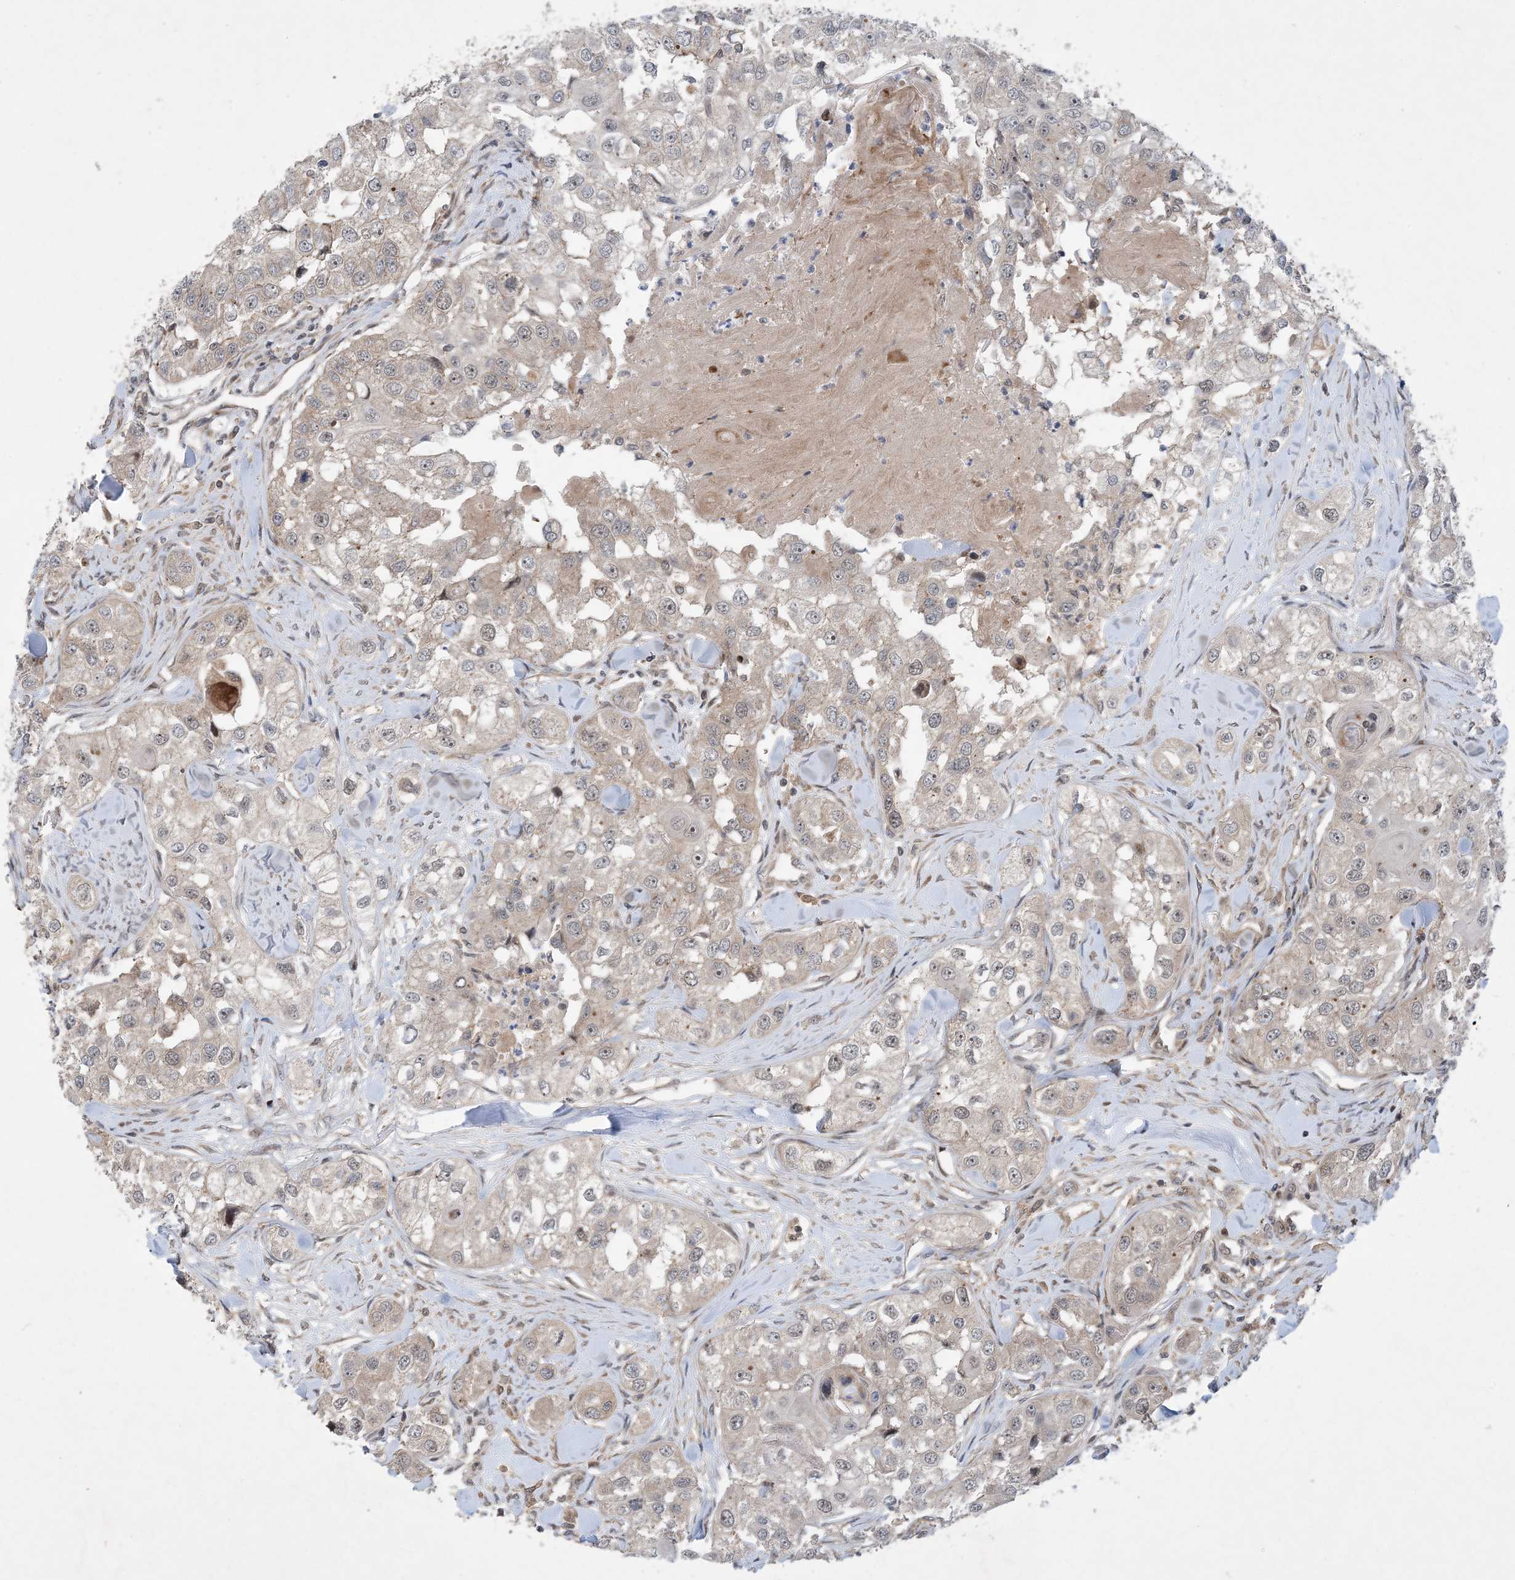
{"staining": {"intensity": "weak", "quantity": "25%-75%", "location": "cytoplasmic/membranous,nuclear"}, "tissue": "head and neck cancer", "cell_type": "Tumor cells", "image_type": "cancer", "snomed": [{"axis": "morphology", "description": "Normal tissue, NOS"}, {"axis": "morphology", "description": "Squamous cell carcinoma, NOS"}, {"axis": "topography", "description": "Skeletal muscle"}, {"axis": "topography", "description": "Head-Neck"}], "caption": "Immunohistochemistry (DAB) staining of head and neck squamous cell carcinoma shows weak cytoplasmic/membranous and nuclear protein positivity in approximately 25%-75% of tumor cells.", "gene": "HEMK1", "patient": {"sex": "male", "age": 51}}